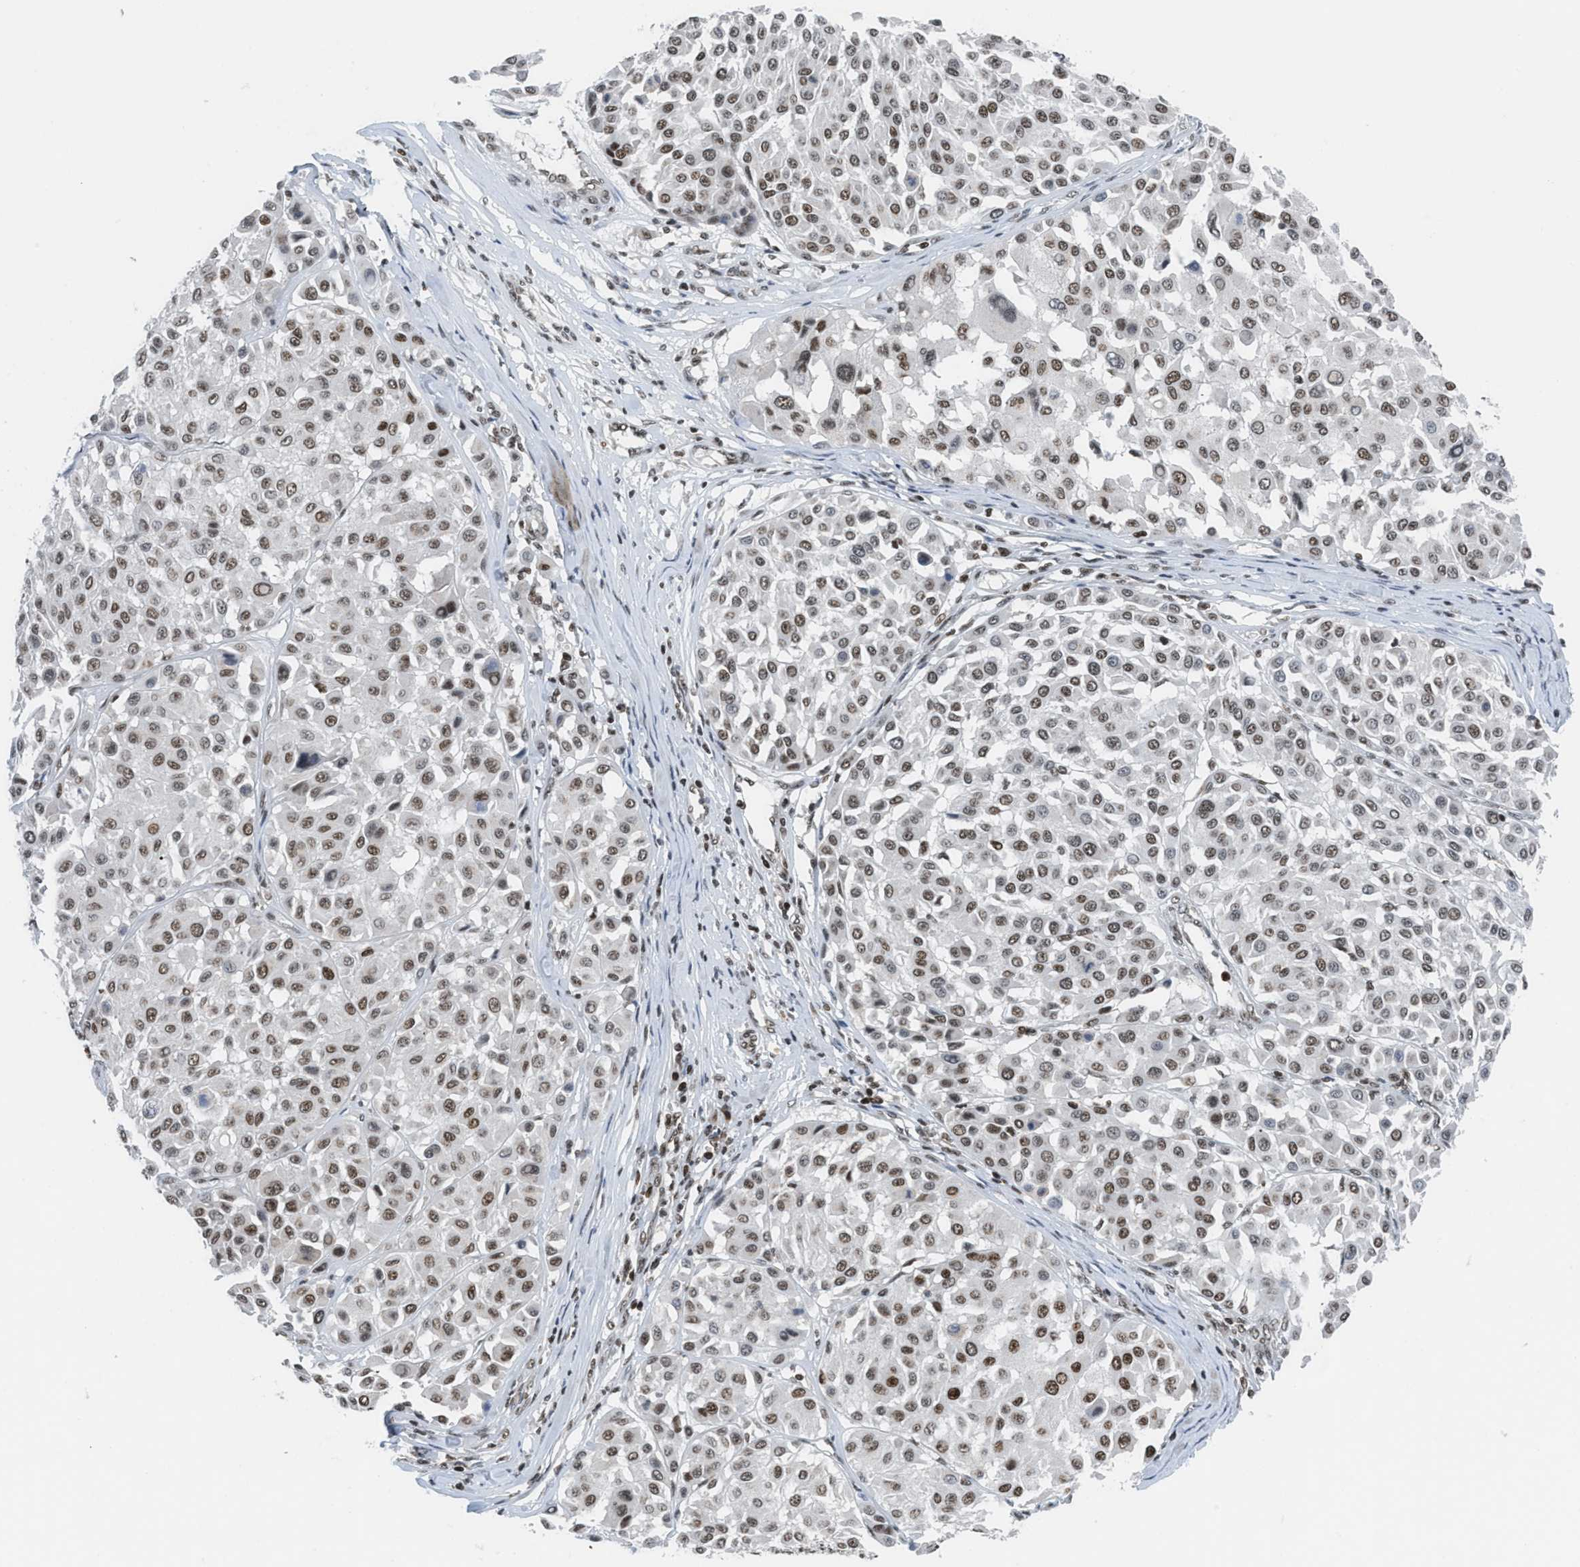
{"staining": {"intensity": "moderate", "quantity": "25%-75%", "location": "nuclear"}, "tissue": "melanoma", "cell_type": "Tumor cells", "image_type": "cancer", "snomed": [{"axis": "morphology", "description": "Malignant melanoma, Metastatic site"}, {"axis": "topography", "description": "Soft tissue"}], "caption": "Human malignant melanoma (metastatic site) stained with a brown dye displays moderate nuclear positive staining in approximately 25%-75% of tumor cells.", "gene": "RAD51B", "patient": {"sex": "male", "age": 41}}